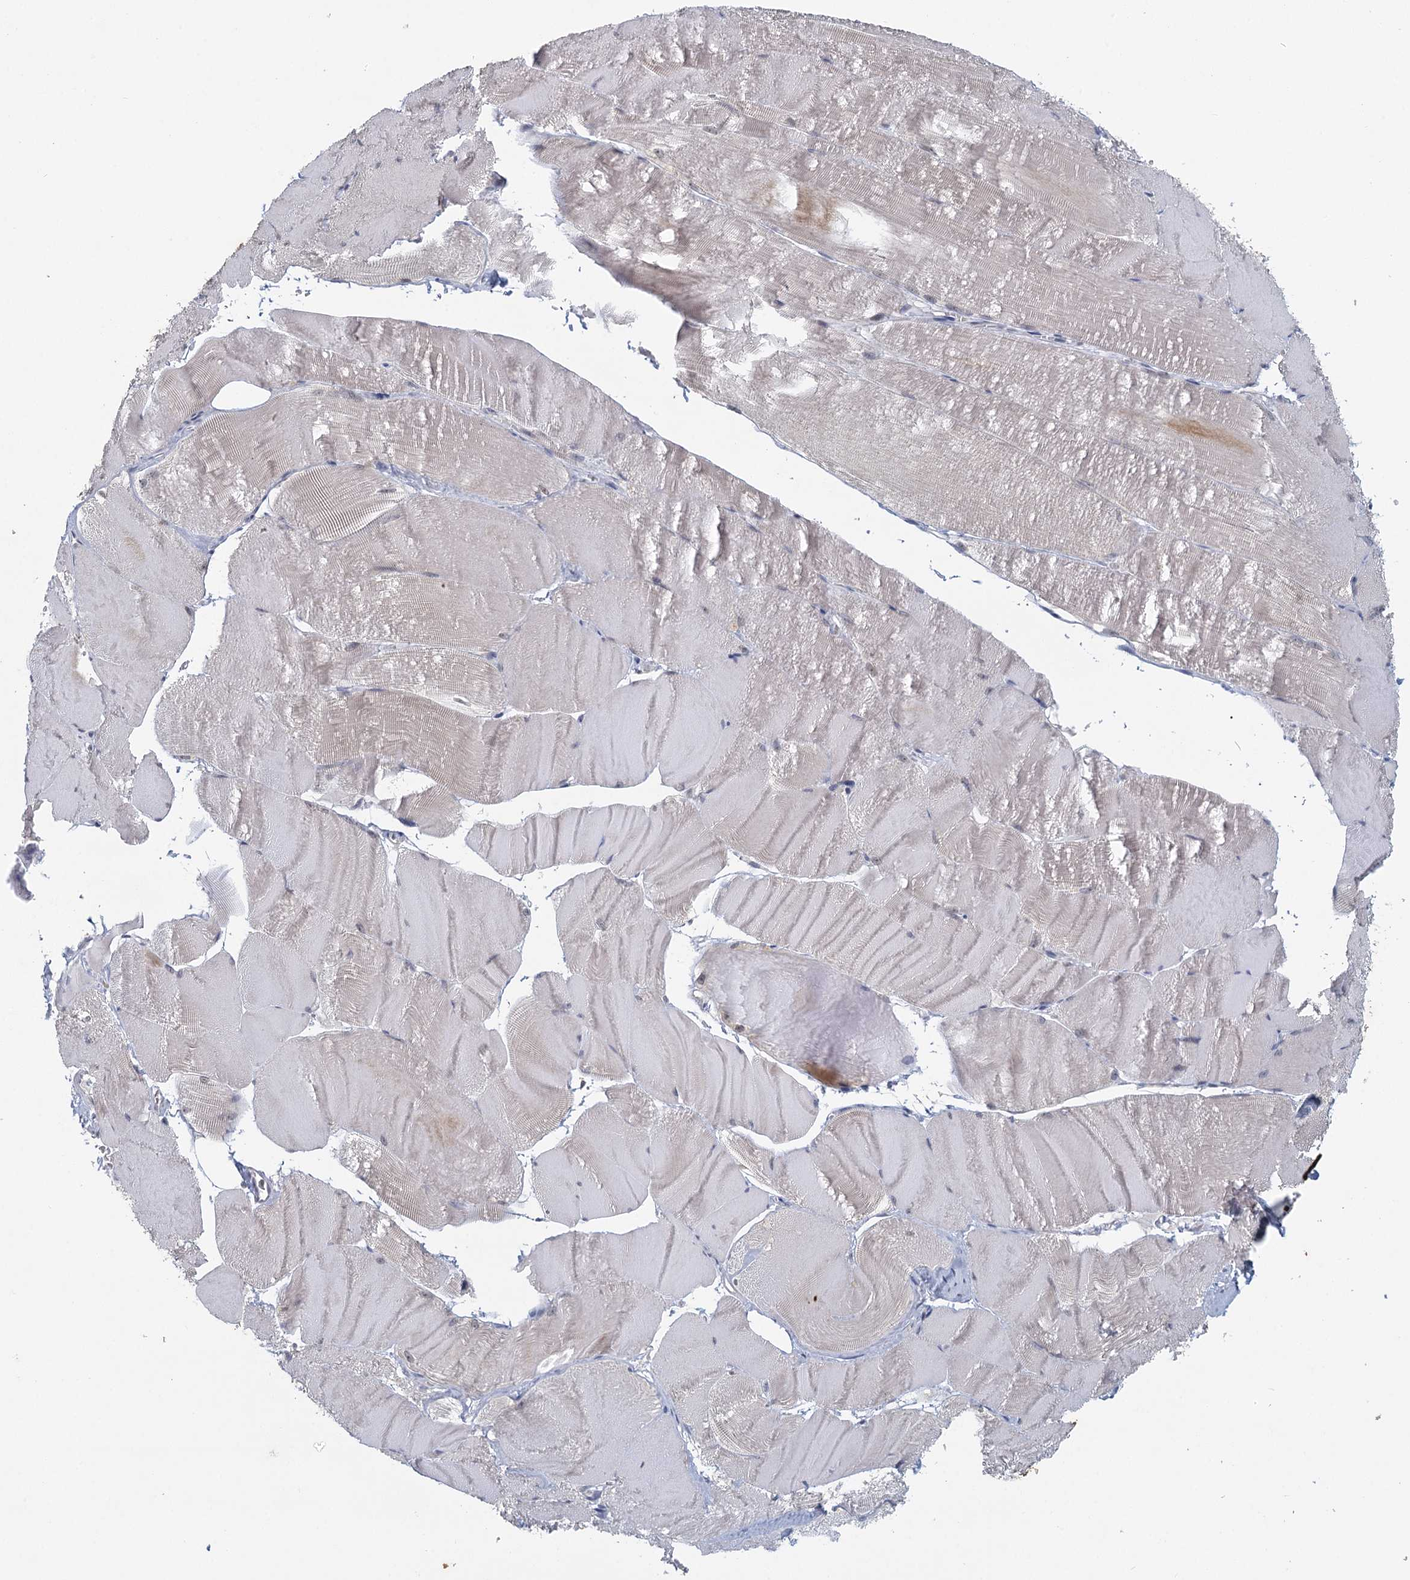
{"staining": {"intensity": "weak", "quantity": "<25%", "location": "cytoplasmic/membranous"}, "tissue": "skeletal muscle", "cell_type": "Myocytes", "image_type": "normal", "snomed": [{"axis": "morphology", "description": "Normal tissue, NOS"}, {"axis": "morphology", "description": "Basal cell carcinoma"}, {"axis": "topography", "description": "Skeletal muscle"}], "caption": "IHC histopathology image of normal skeletal muscle stained for a protein (brown), which shows no expression in myocytes.", "gene": "MYO7B", "patient": {"sex": "female", "age": 64}}